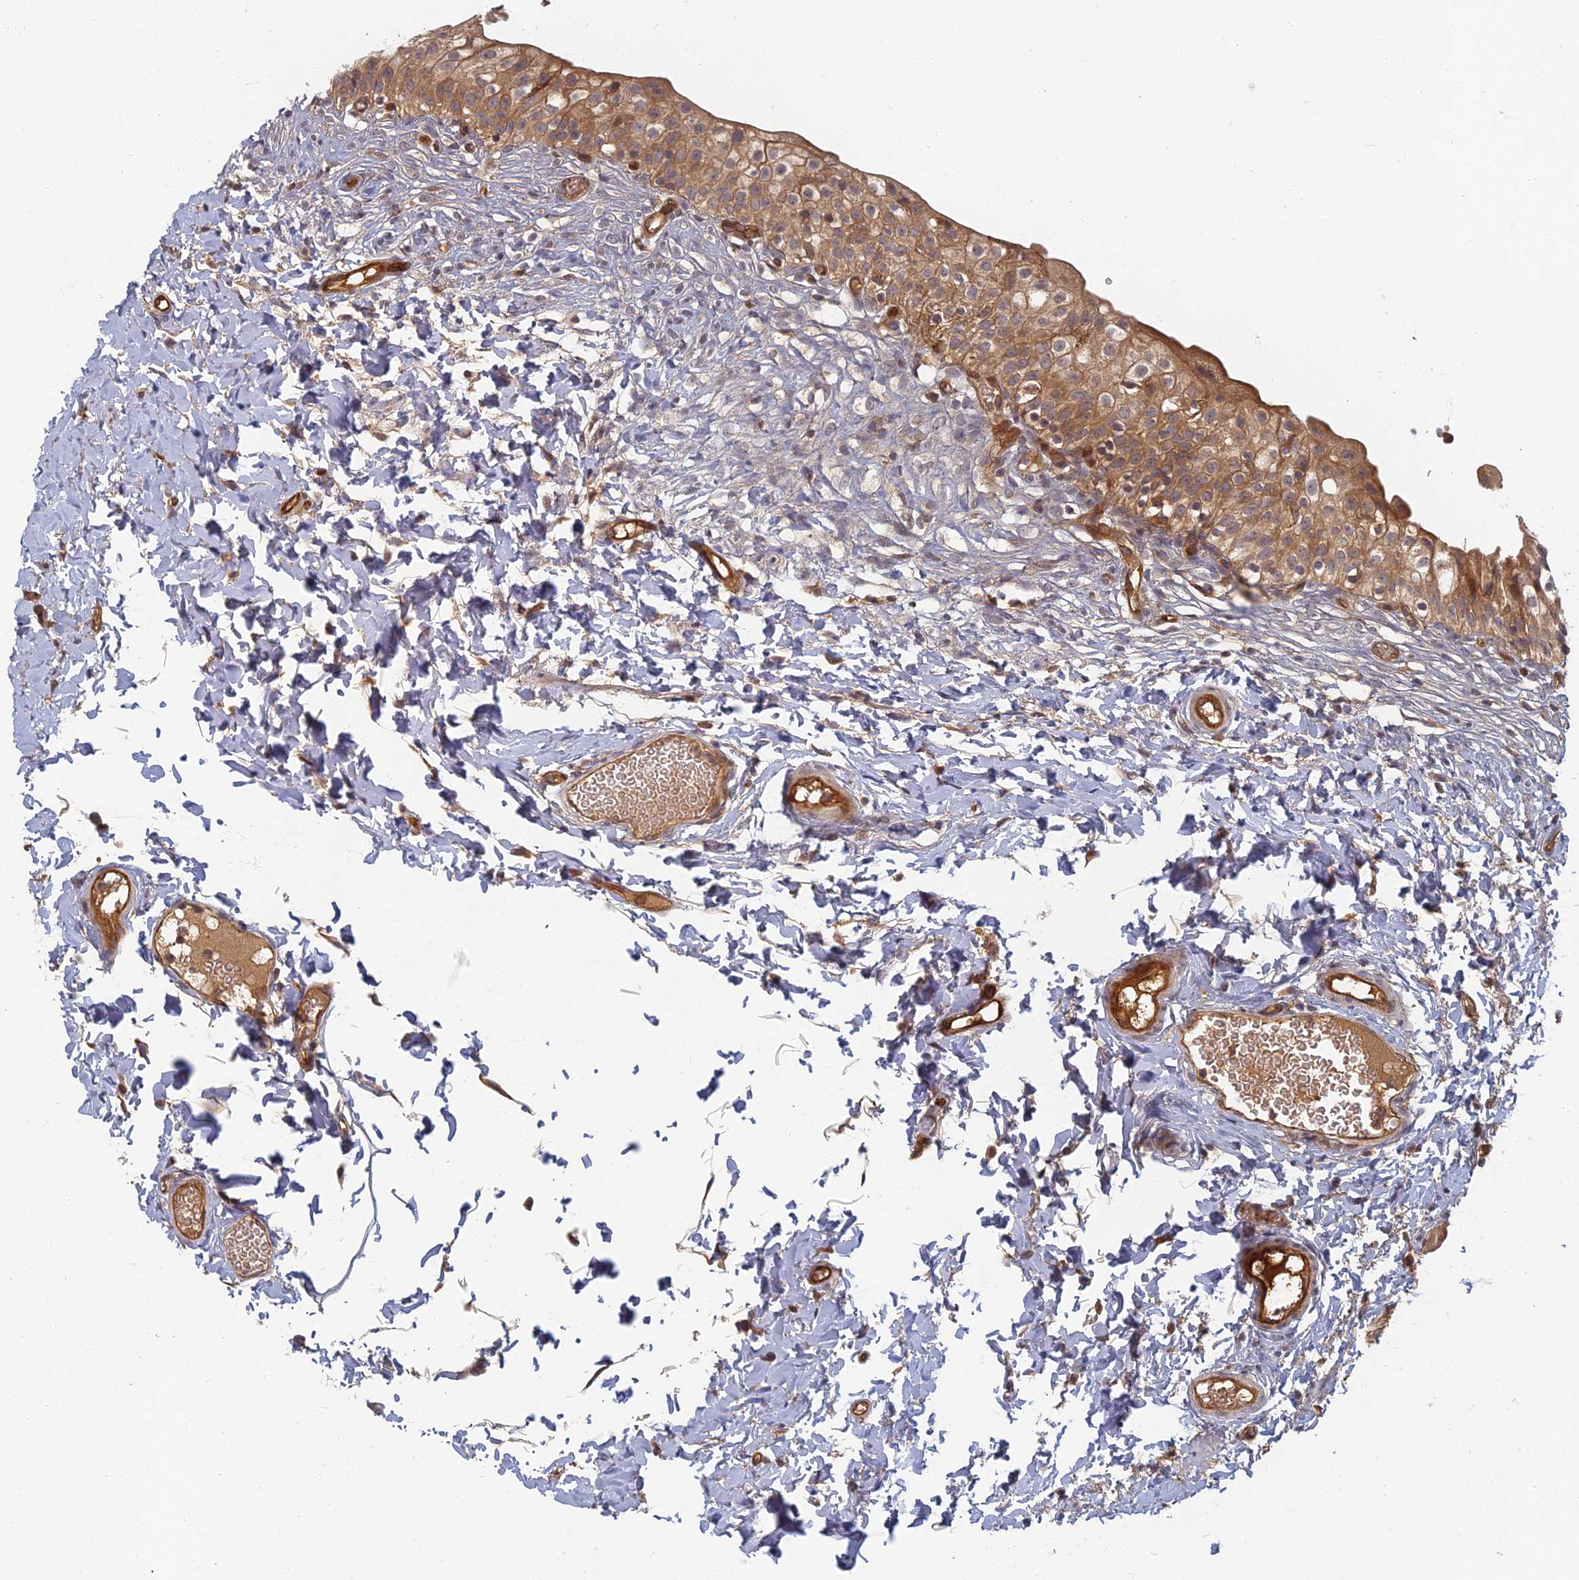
{"staining": {"intensity": "strong", "quantity": ">75%", "location": "cytoplasmic/membranous"}, "tissue": "urinary bladder", "cell_type": "Urothelial cells", "image_type": "normal", "snomed": [{"axis": "morphology", "description": "Normal tissue, NOS"}, {"axis": "topography", "description": "Urinary bladder"}], "caption": "The image exhibits a brown stain indicating the presence of a protein in the cytoplasmic/membranous of urothelial cells in urinary bladder. (IHC, brightfield microscopy, high magnification).", "gene": "INO80D", "patient": {"sex": "male", "age": 55}}